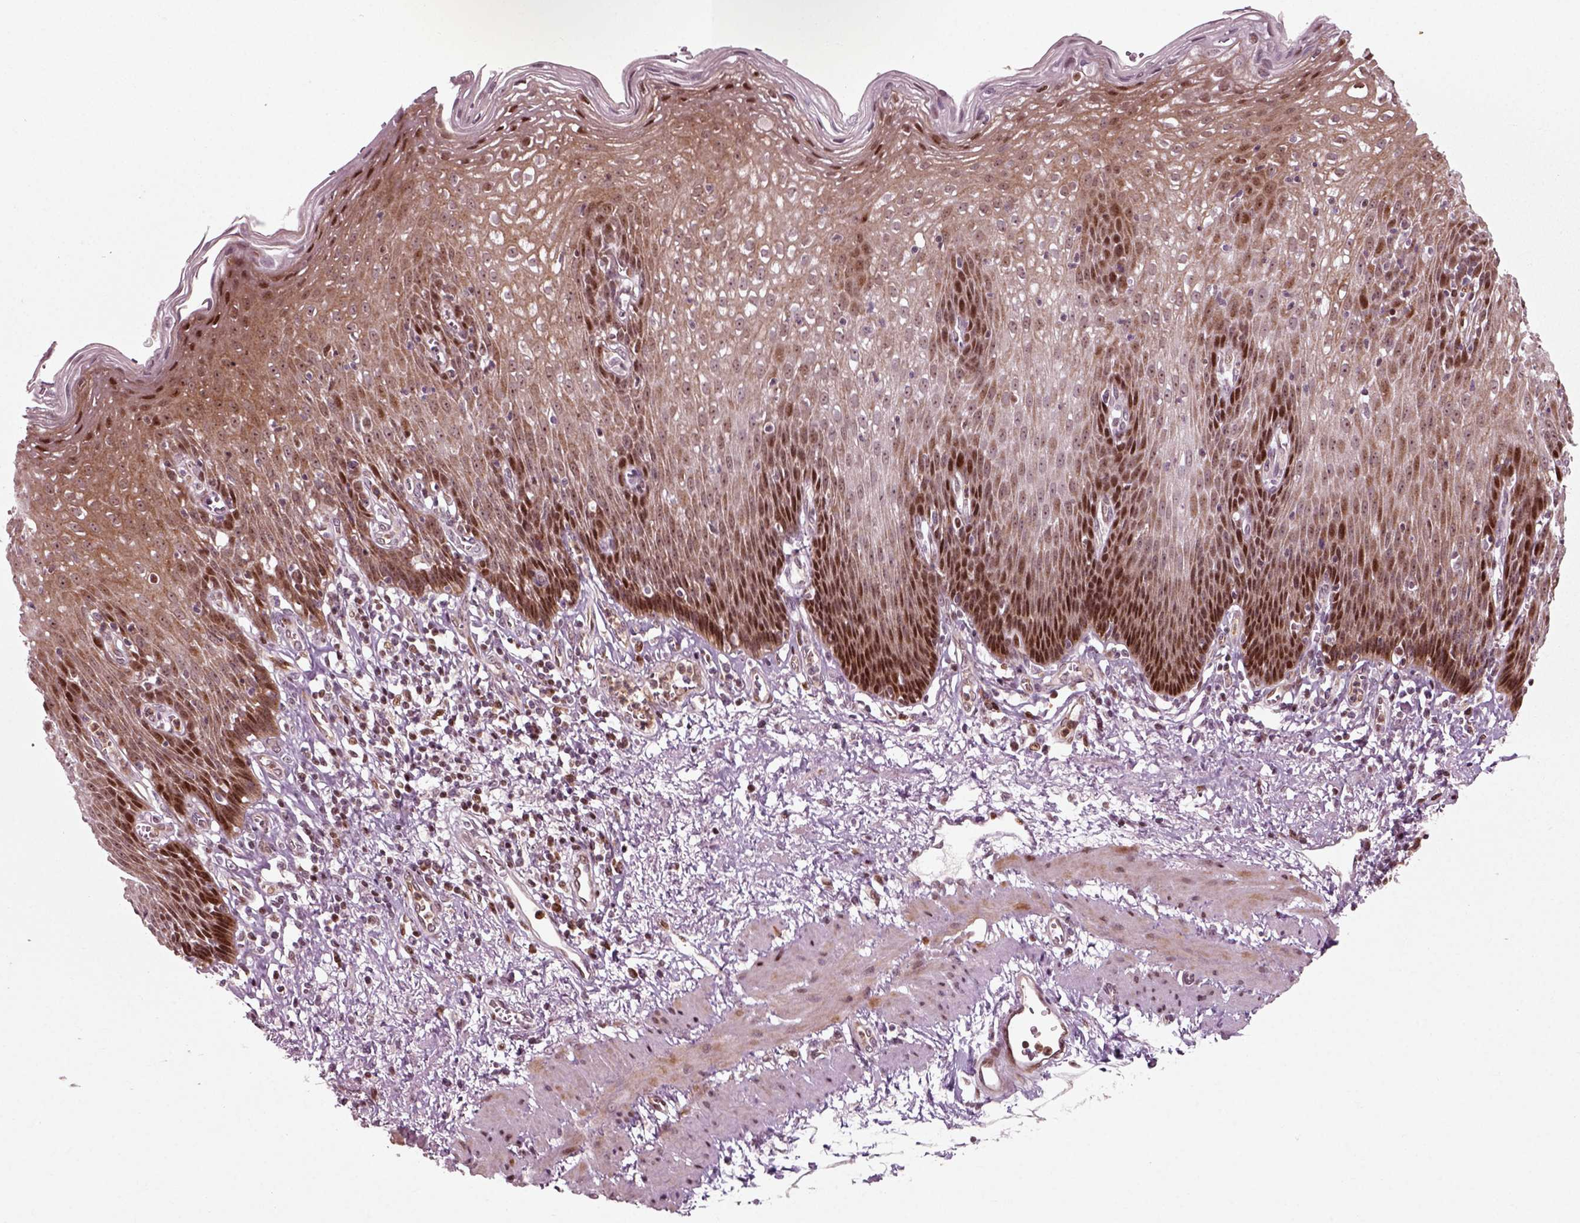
{"staining": {"intensity": "strong", "quantity": "25%-75%", "location": "nuclear"}, "tissue": "esophagus", "cell_type": "Squamous epithelial cells", "image_type": "normal", "snomed": [{"axis": "morphology", "description": "Normal tissue, NOS"}, {"axis": "topography", "description": "Esophagus"}], "caption": "IHC photomicrograph of benign esophagus stained for a protein (brown), which reveals high levels of strong nuclear positivity in approximately 25%-75% of squamous epithelial cells.", "gene": "CDC14A", "patient": {"sex": "male", "age": 57}}